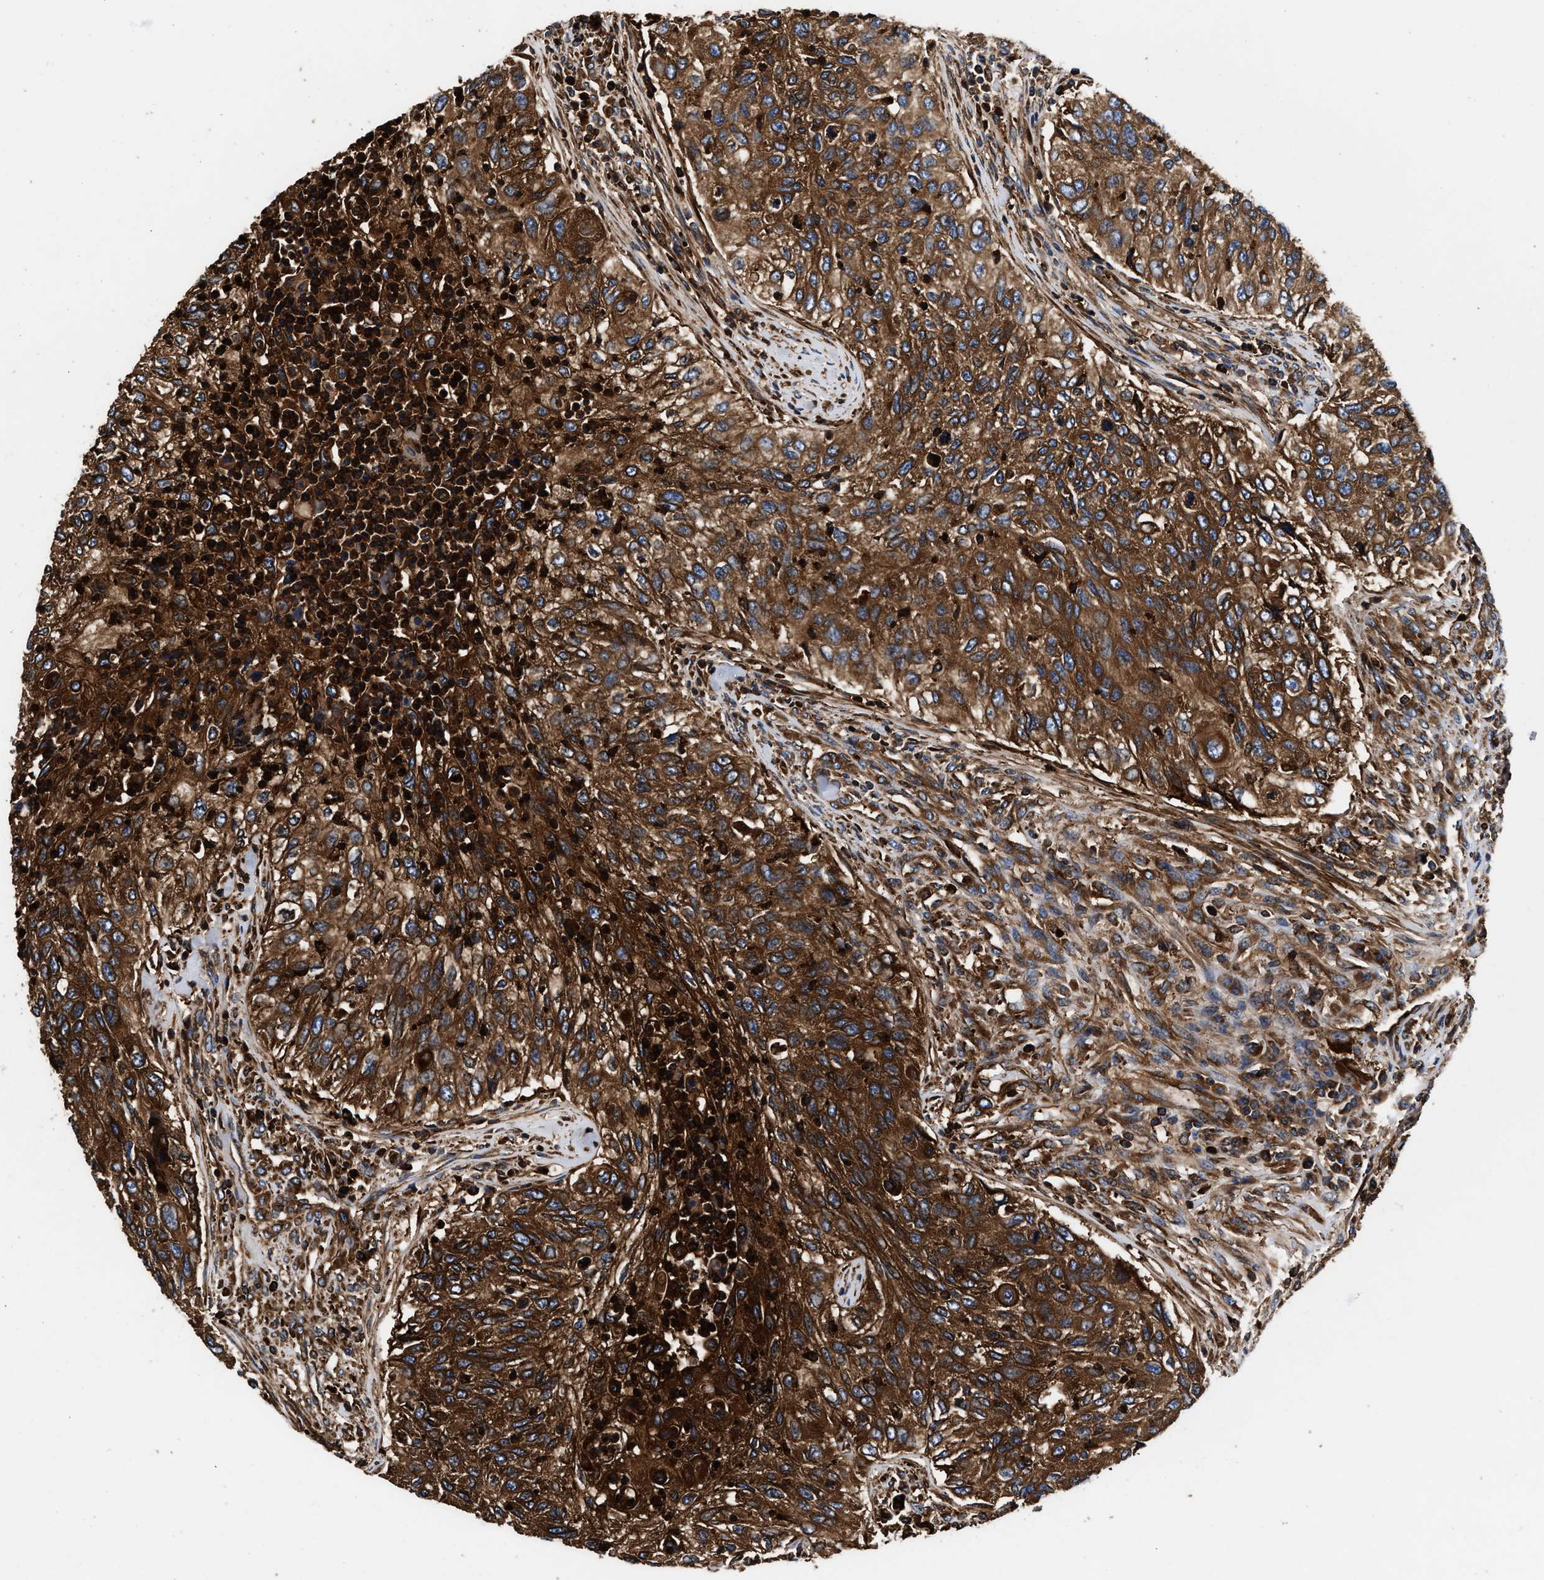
{"staining": {"intensity": "strong", "quantity": ">75%", "location": "cytoplasmic/membranous"}, "tissue": "urothelial cancer", "cell_type": "Tumor cells", "image_type": "cancer", "snomed": [{"axis": "morphology", "description": "Urothelial carcinoma, High grade"}, {"axis": "topography", "description": "Urinary bladder"}], "caption": "Human urothelial carcinoma (high-grade) stained with a brown dye shows strong cytoplasmic/membranous positive expression in about >75% of tumor cells.", "gene": "KYAT1", "patient": {"sex": "female", "age": 60}}